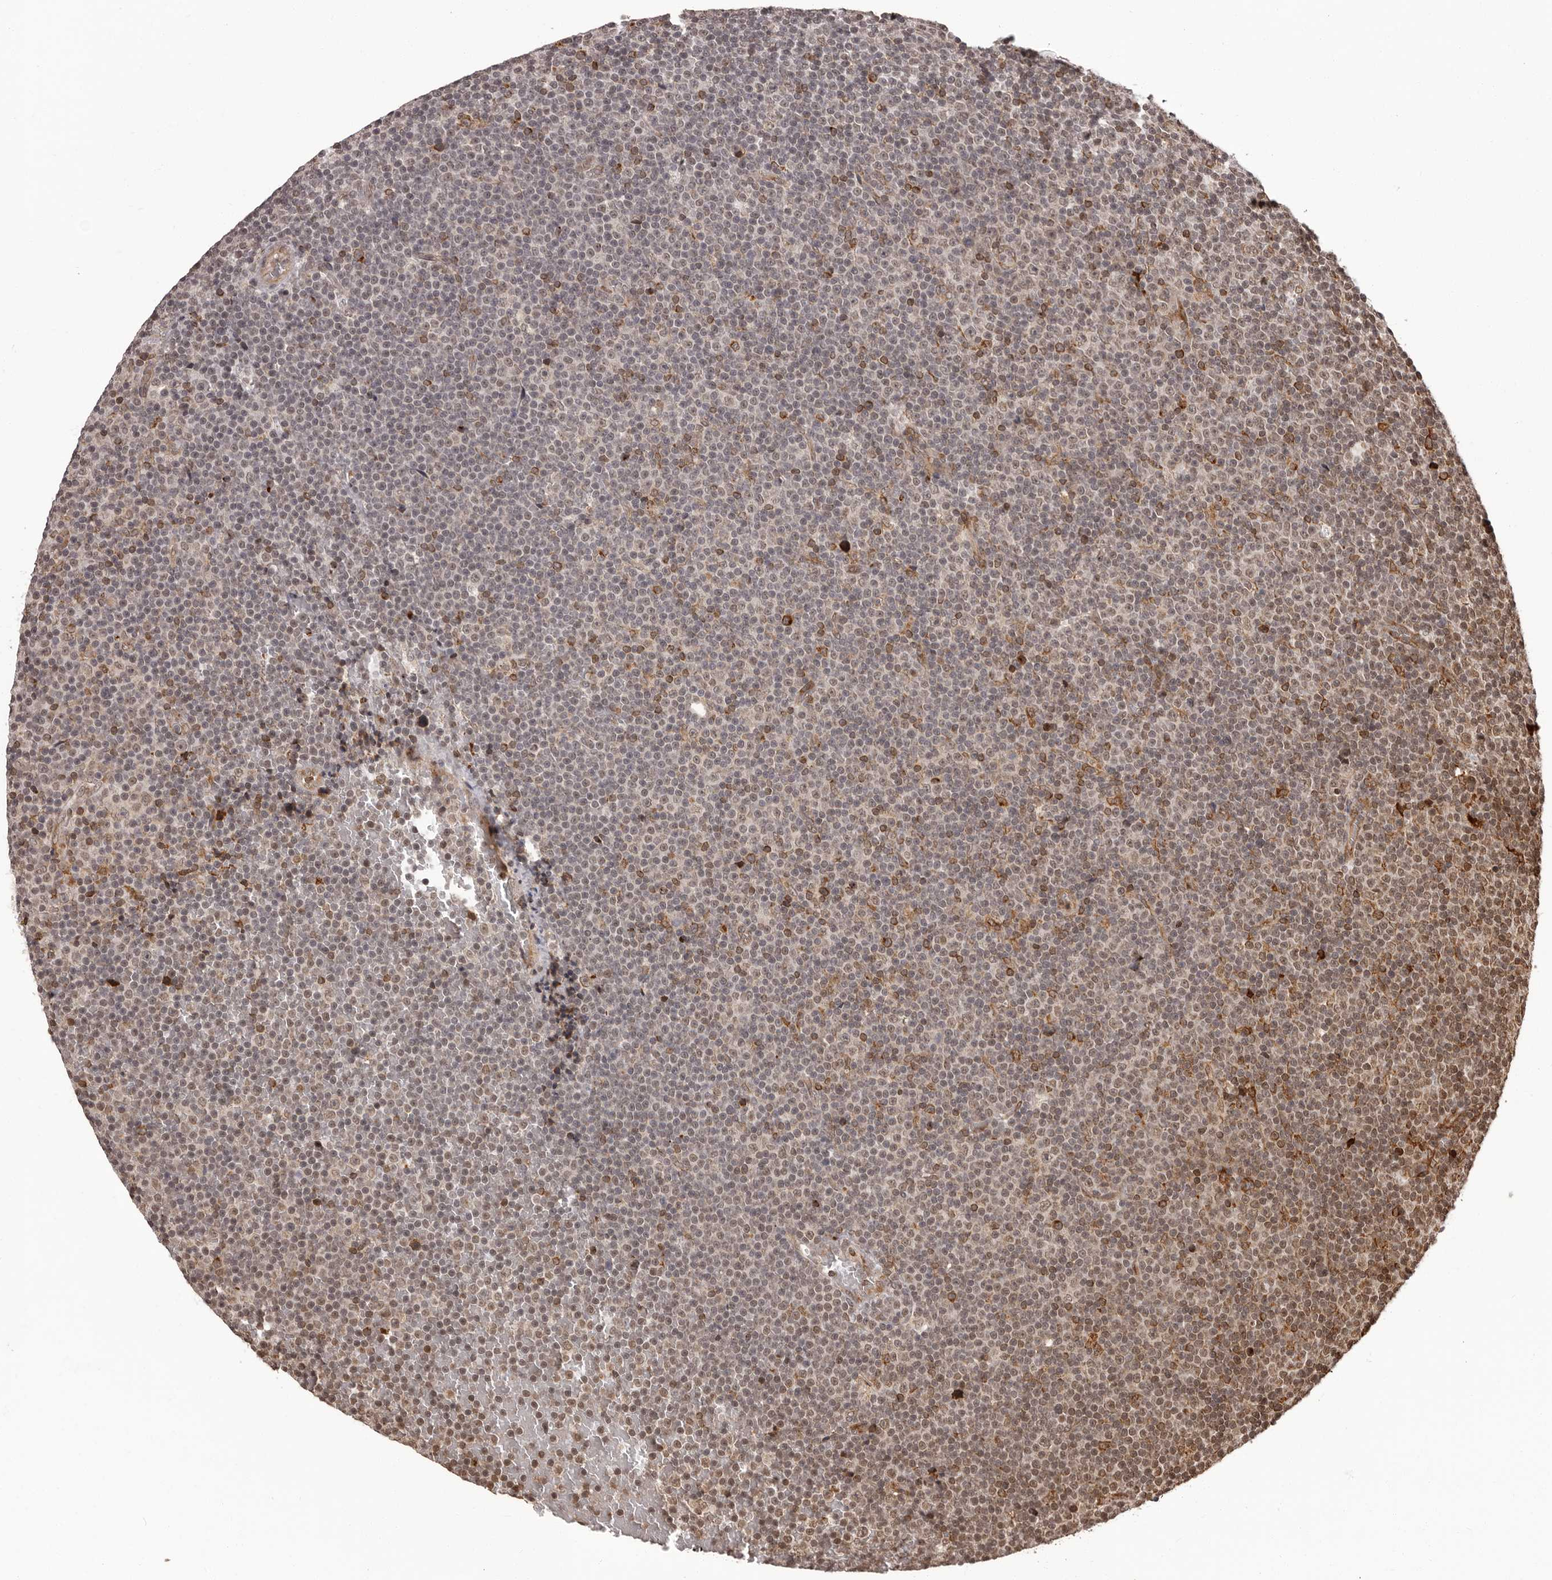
{"staining": {"intensity": "moderate", "quantity": "25%-75%", "location": "nuclear"}, "tissue": "lymphoma", "cell_type": "Tumor cells", "image_type": "cancer", "snomed": [{"axis": "morphology", "description": "Malignant lymphoma, non-Hodgkin's type, Low grade"}, {"axis": "topography", "description": "Lymph node"}], "caption": "Lymphoma stained with a brown dye demonstrates moderate nuclear positive positivity in approximately 25%-75% of tumor cells.", "gene": "IL32", "patient": {"sex": "female", "age": 67}}